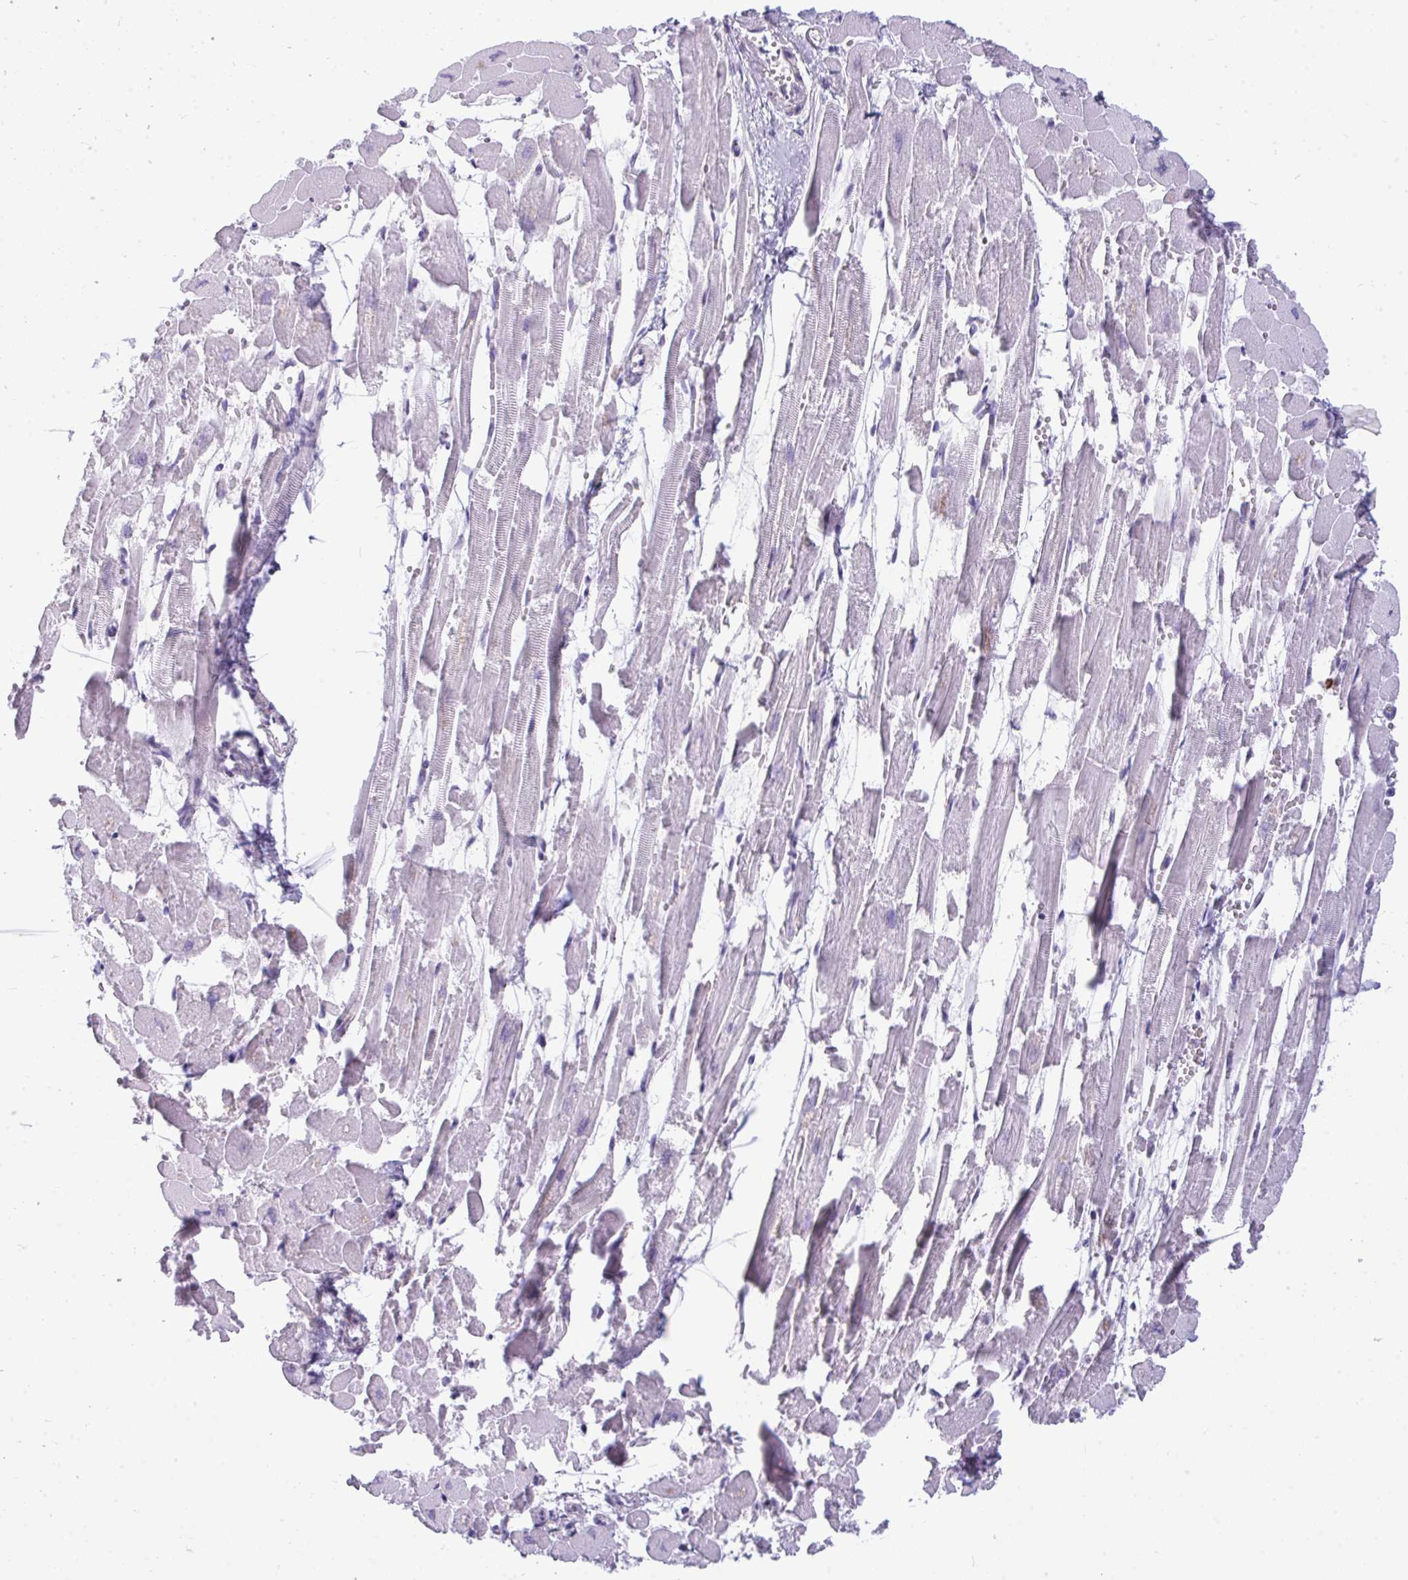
{"staining": {"intensity": "negative", "quantity": "none", "location": "none"}, "tissue": "heart muscle", "cell_type": "Cardiomyocytes", "image_type": "normal", "snomed": [{"axis": "morphology", "description": "Normal tissue, NOS"}, {"axis": "topography", "description": "Heart"}], "caption": "This is a photomicrograph of immunohistochemistry staining of normal heart muscle, which shows no positivity in cardiomyocytes. (DAB immunohistochemistry (IHC), high magnification).", "gene": "ARHGAP42", "patient": {"sex": "female", "age": 52}}